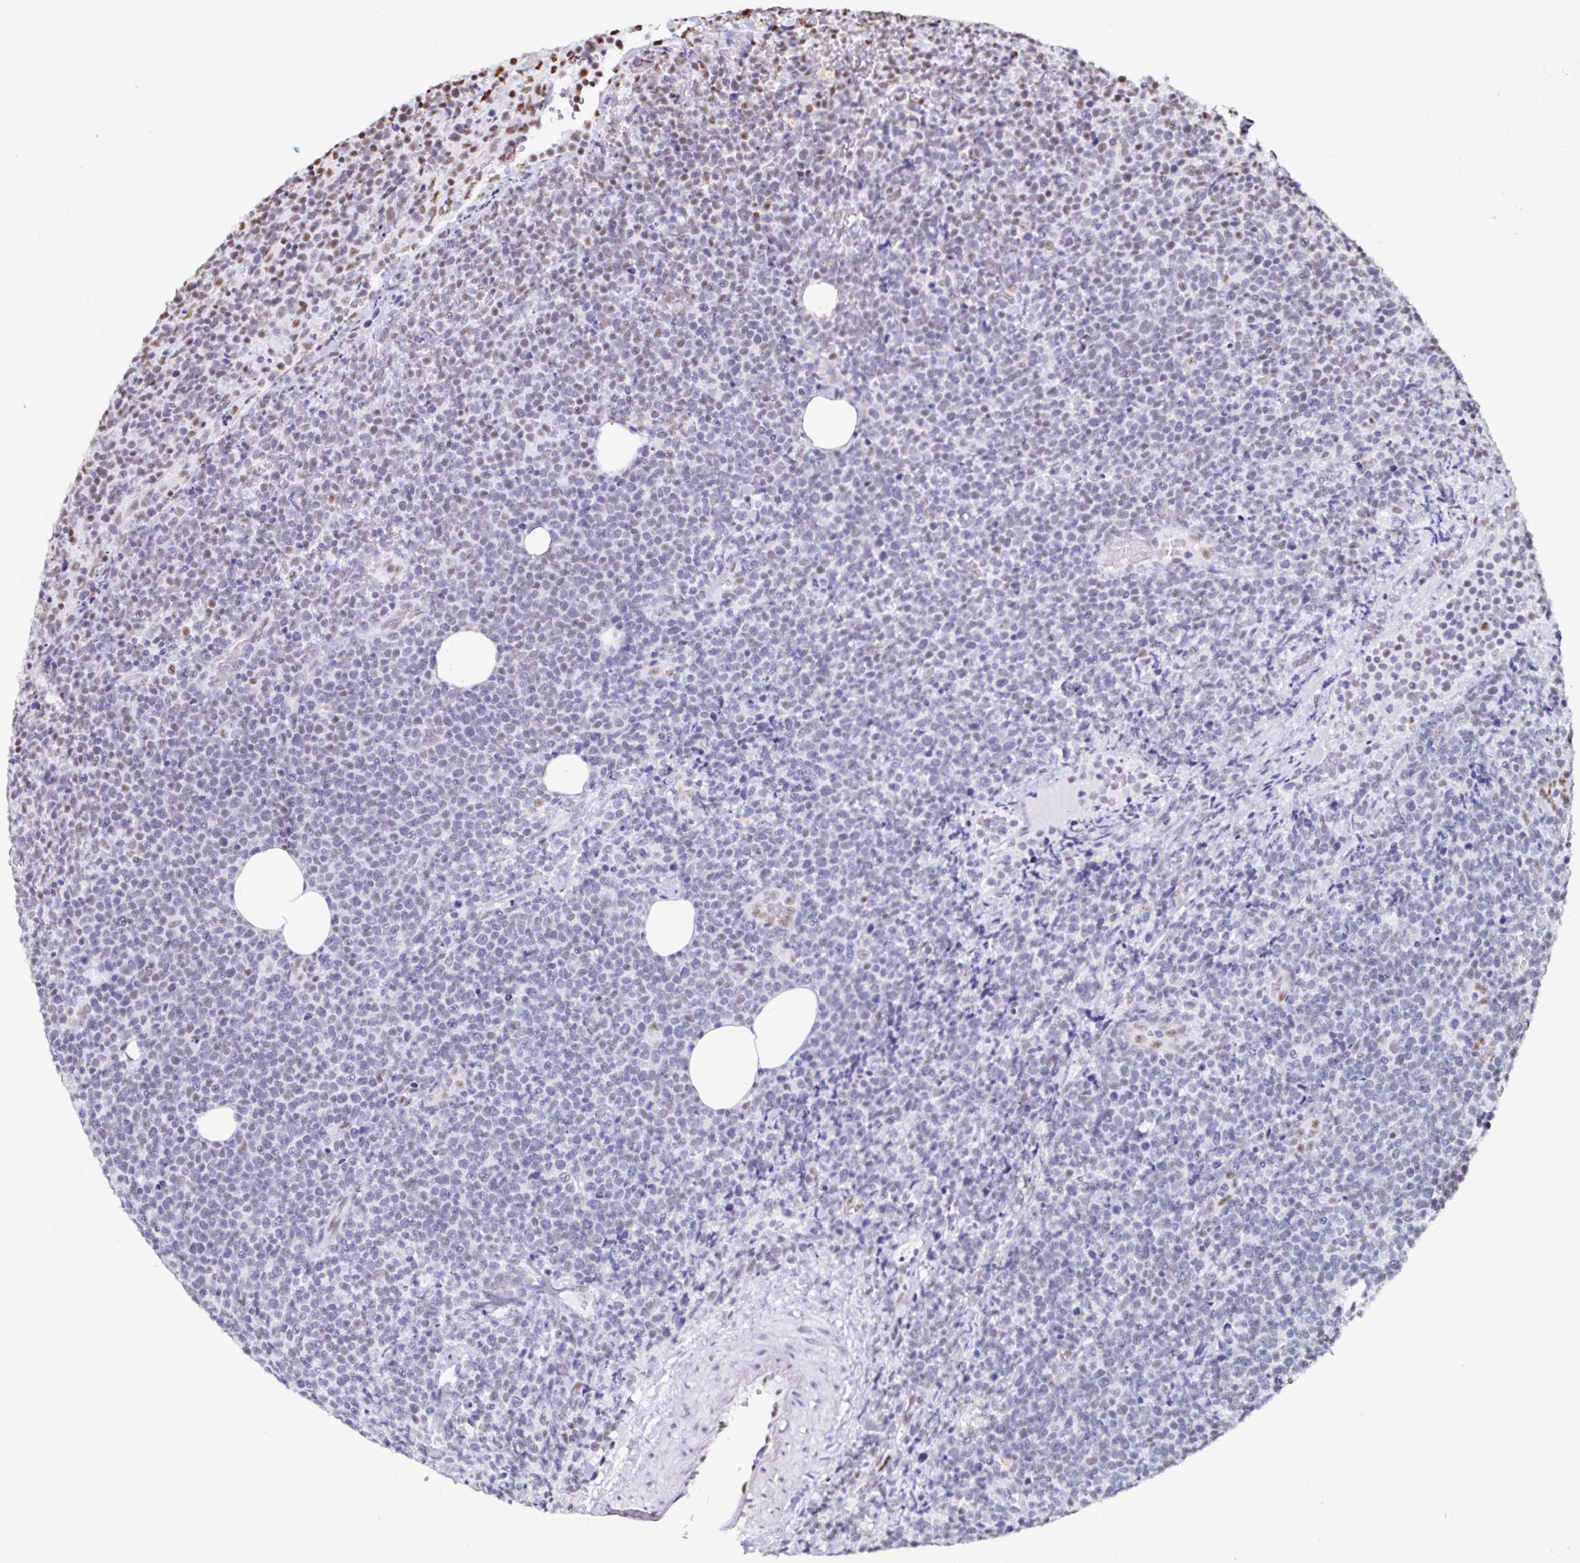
{"staining": {"intensity": "negative", "quantity": "none", "location": "none"}, "tissue": "lymphoma", "cell_type": "Tumor cells", "image_type": "cancer", "snomed": [{"axis": "morphology", "description": "Malignant lymphoma, non-Hodgkin's type, High grade"}, {"axis": "topography", "description": "Lymph node"}], "caption": "This is an IHC micrograph of malignant lymphoma, non-Hodgkin's type (high-grade). There is no staining in tumor cells.", "gene": "DDX39B", "patient": {"sex": "male", "age": 61}}